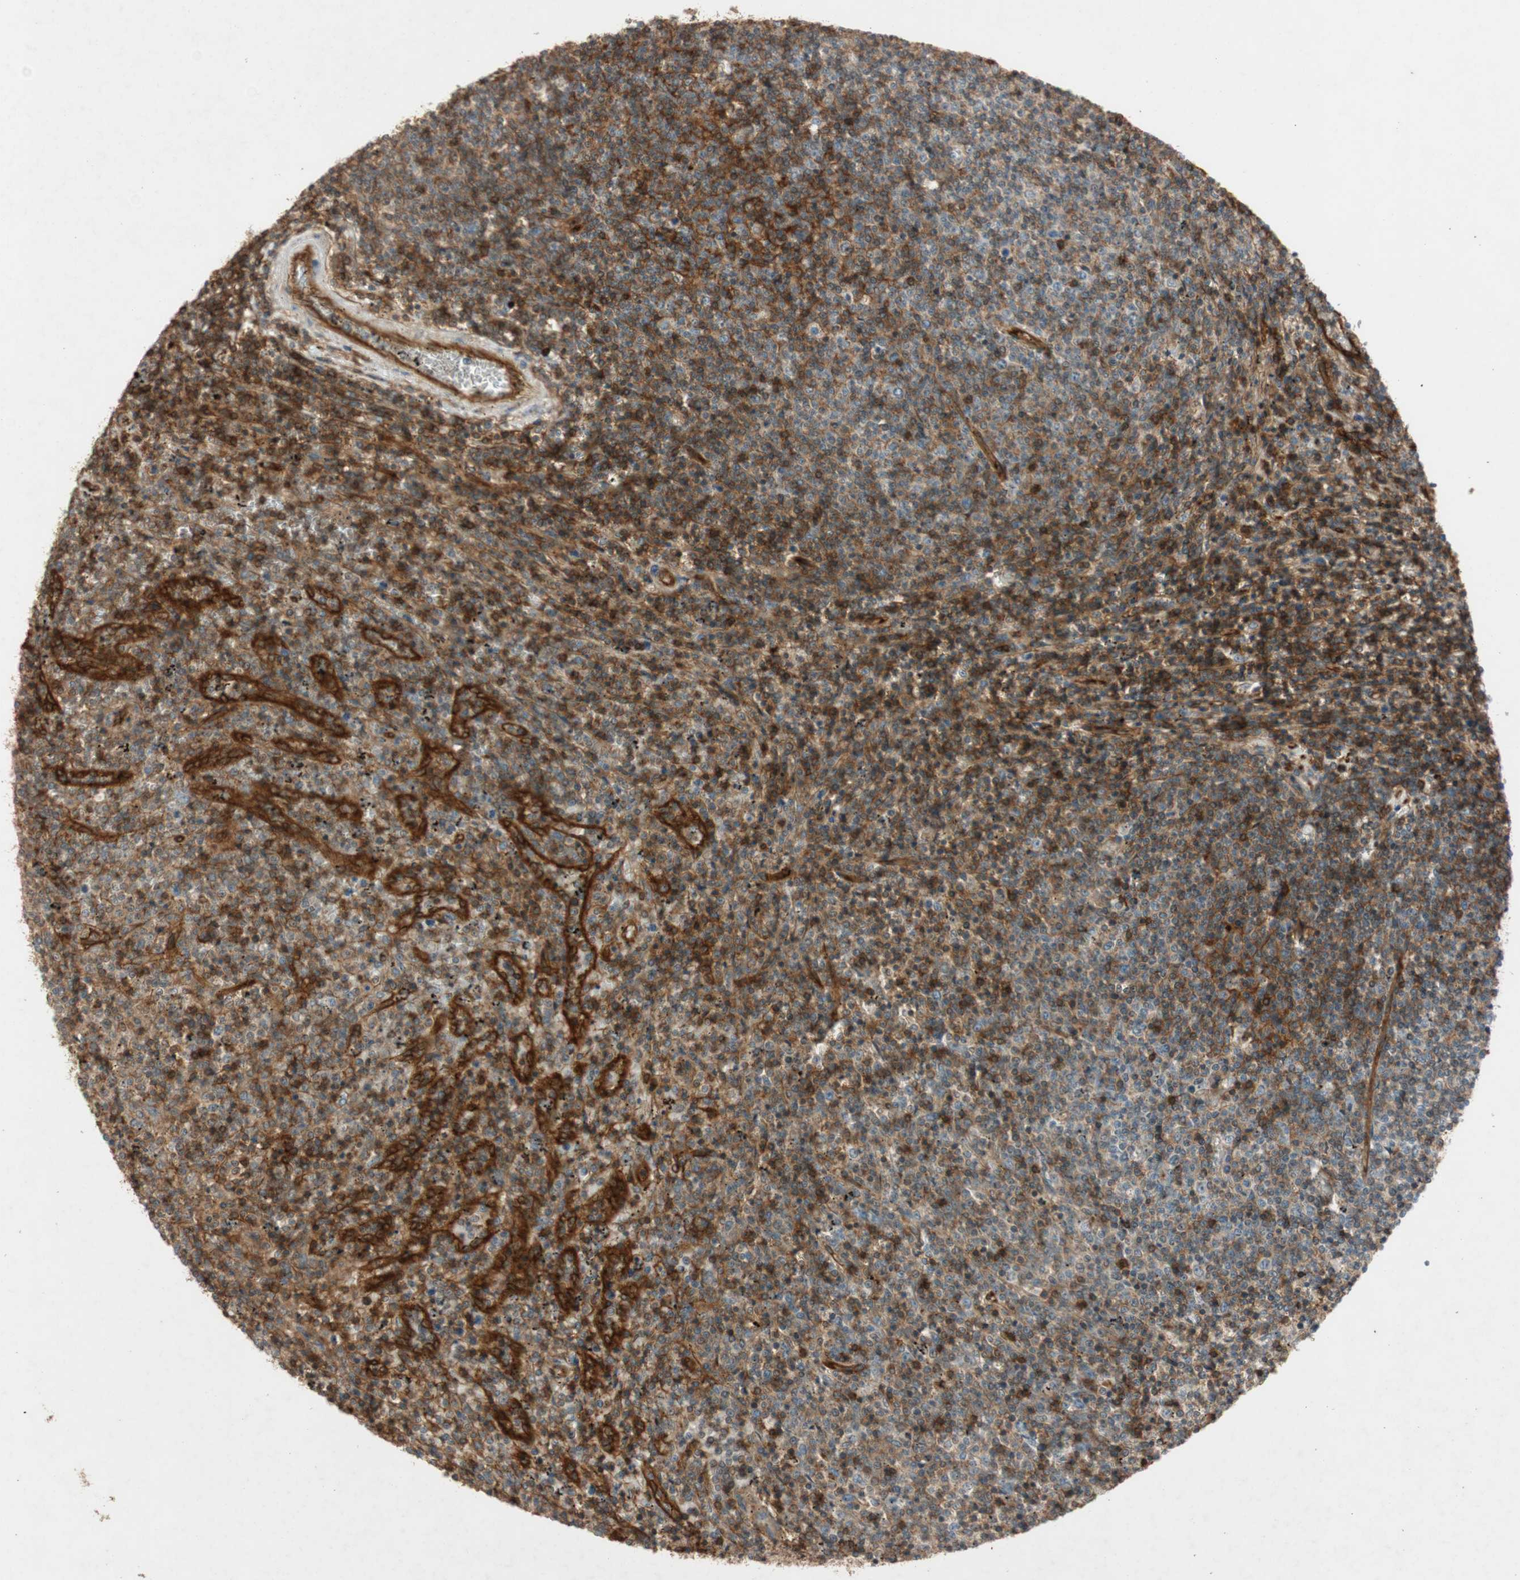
{"staining": {"intensity": "moderate", "quantity": ">75%", "location": "cytoplasmic/membranous"}, "tissue": "lymphoma", "cell_type": "Tumor cells", "image_type": "cancer", "snomed": [{"axis": "morphology", "description": "Malignant lymphoma, non-Hodgkin's type, Low grade"}, {"axis": "topography", "description": "Spleen"}], "caption": "A micrograph of human malignant lymphoma, non-Hodgkin's type (low-grade) stained for a protein shows moderate cytoplasmic/membranous brown staining in tumor cells.", "gene": "BTN3A3", "patient": {"sex": "female", "age": 50}}